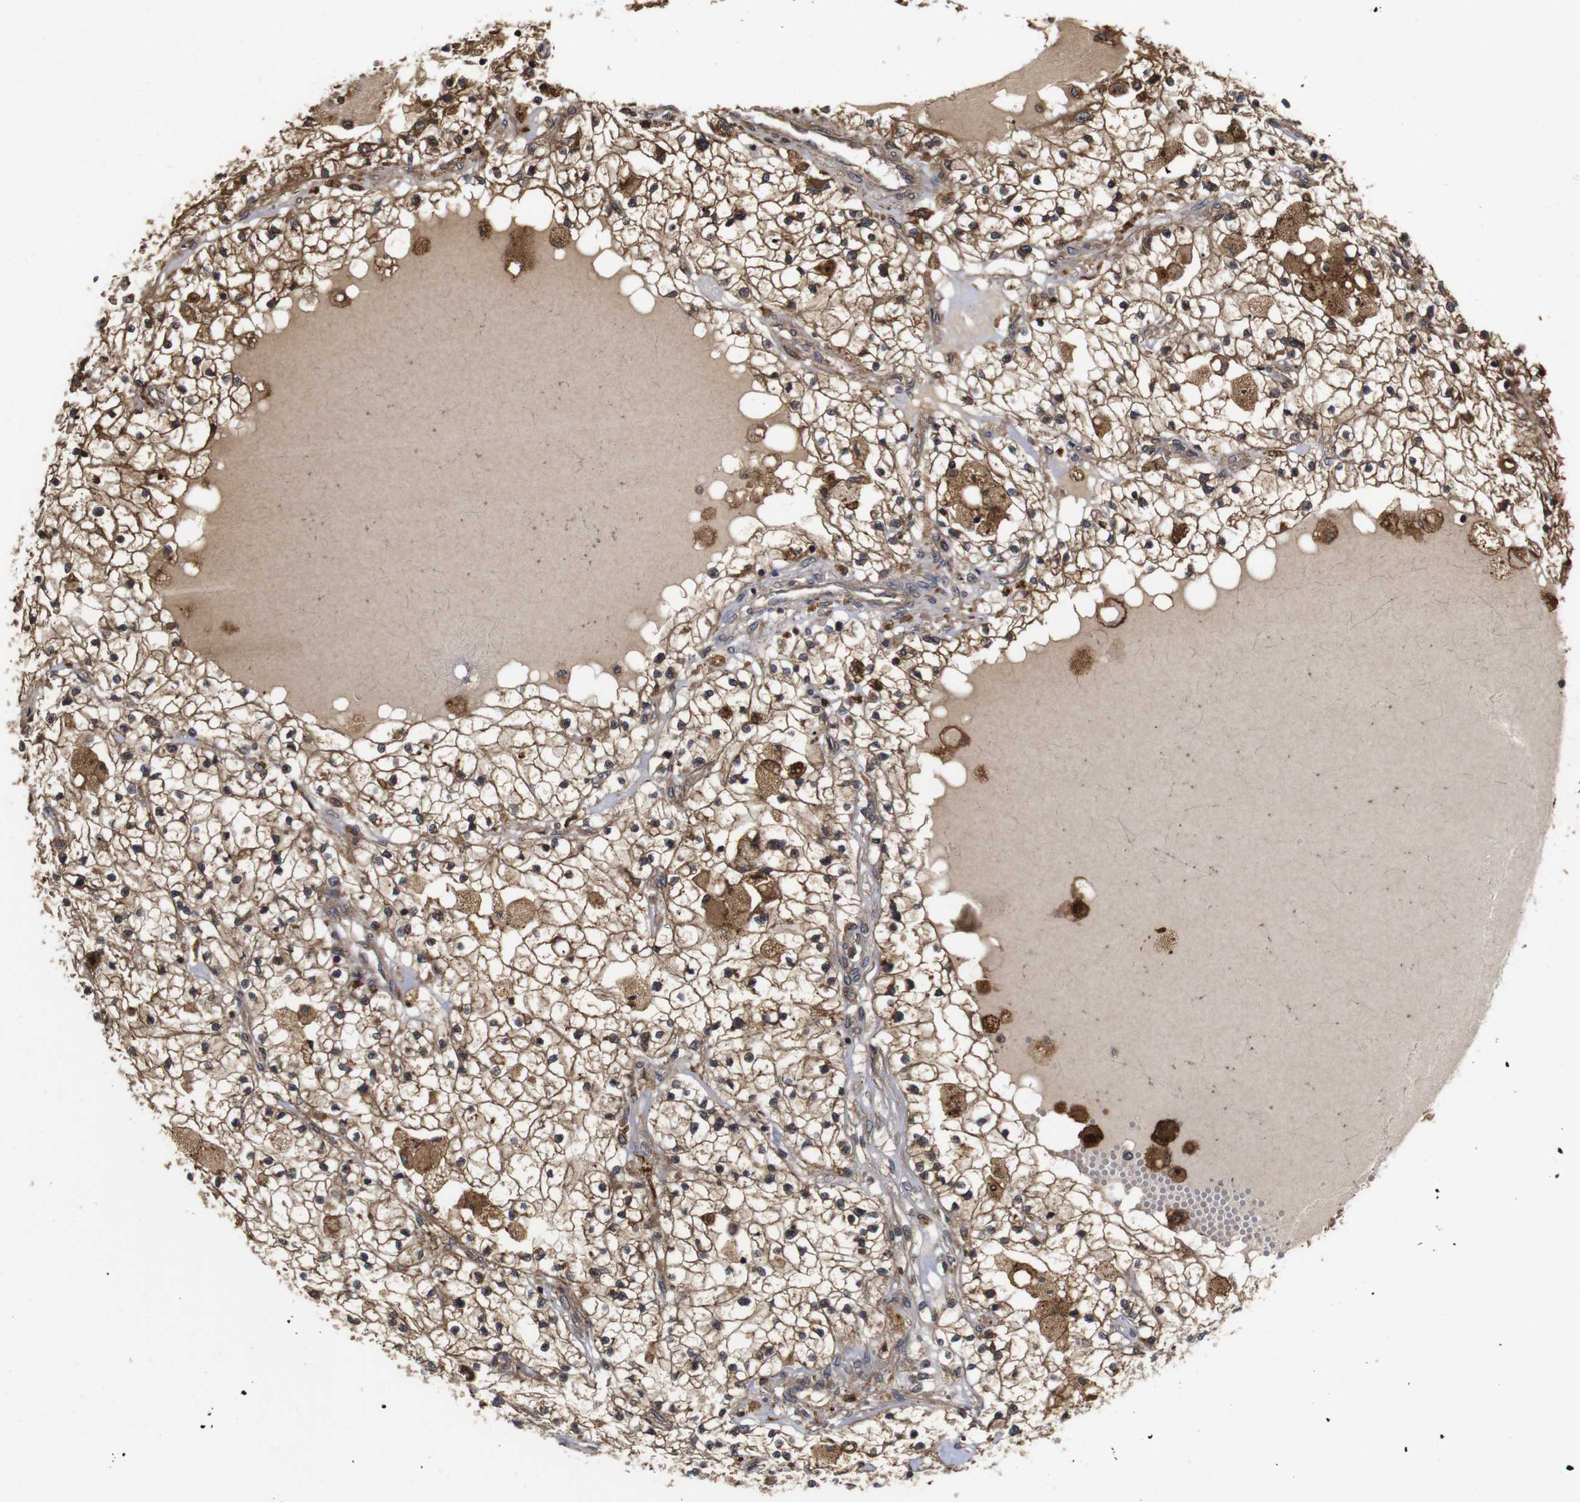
{"staining": {"intensity": "moderate", "quantity": ">75%", "location": "cytoplasmic/membranous"}, "tissue": "renal cancer", "cell_type": "Tumor cells", "image_type": "cancer", "snomed": [{"axis": "morphology", "description": "Adenocarcinoma, NOS"}, {"axis": "topography", "description": "Kidney"}], "caption": "DAB immunohistochemical staining of human renal cancer (adenocarcinoma) demonstrates moderate cytoplasmic/membranous protein staining in approximately >75% of tumor cells. The protein is shown in brown color, while the nuclei are stained blue.", "gene": "PTPN14", "patient": {"sex": "male", "age": 68}}